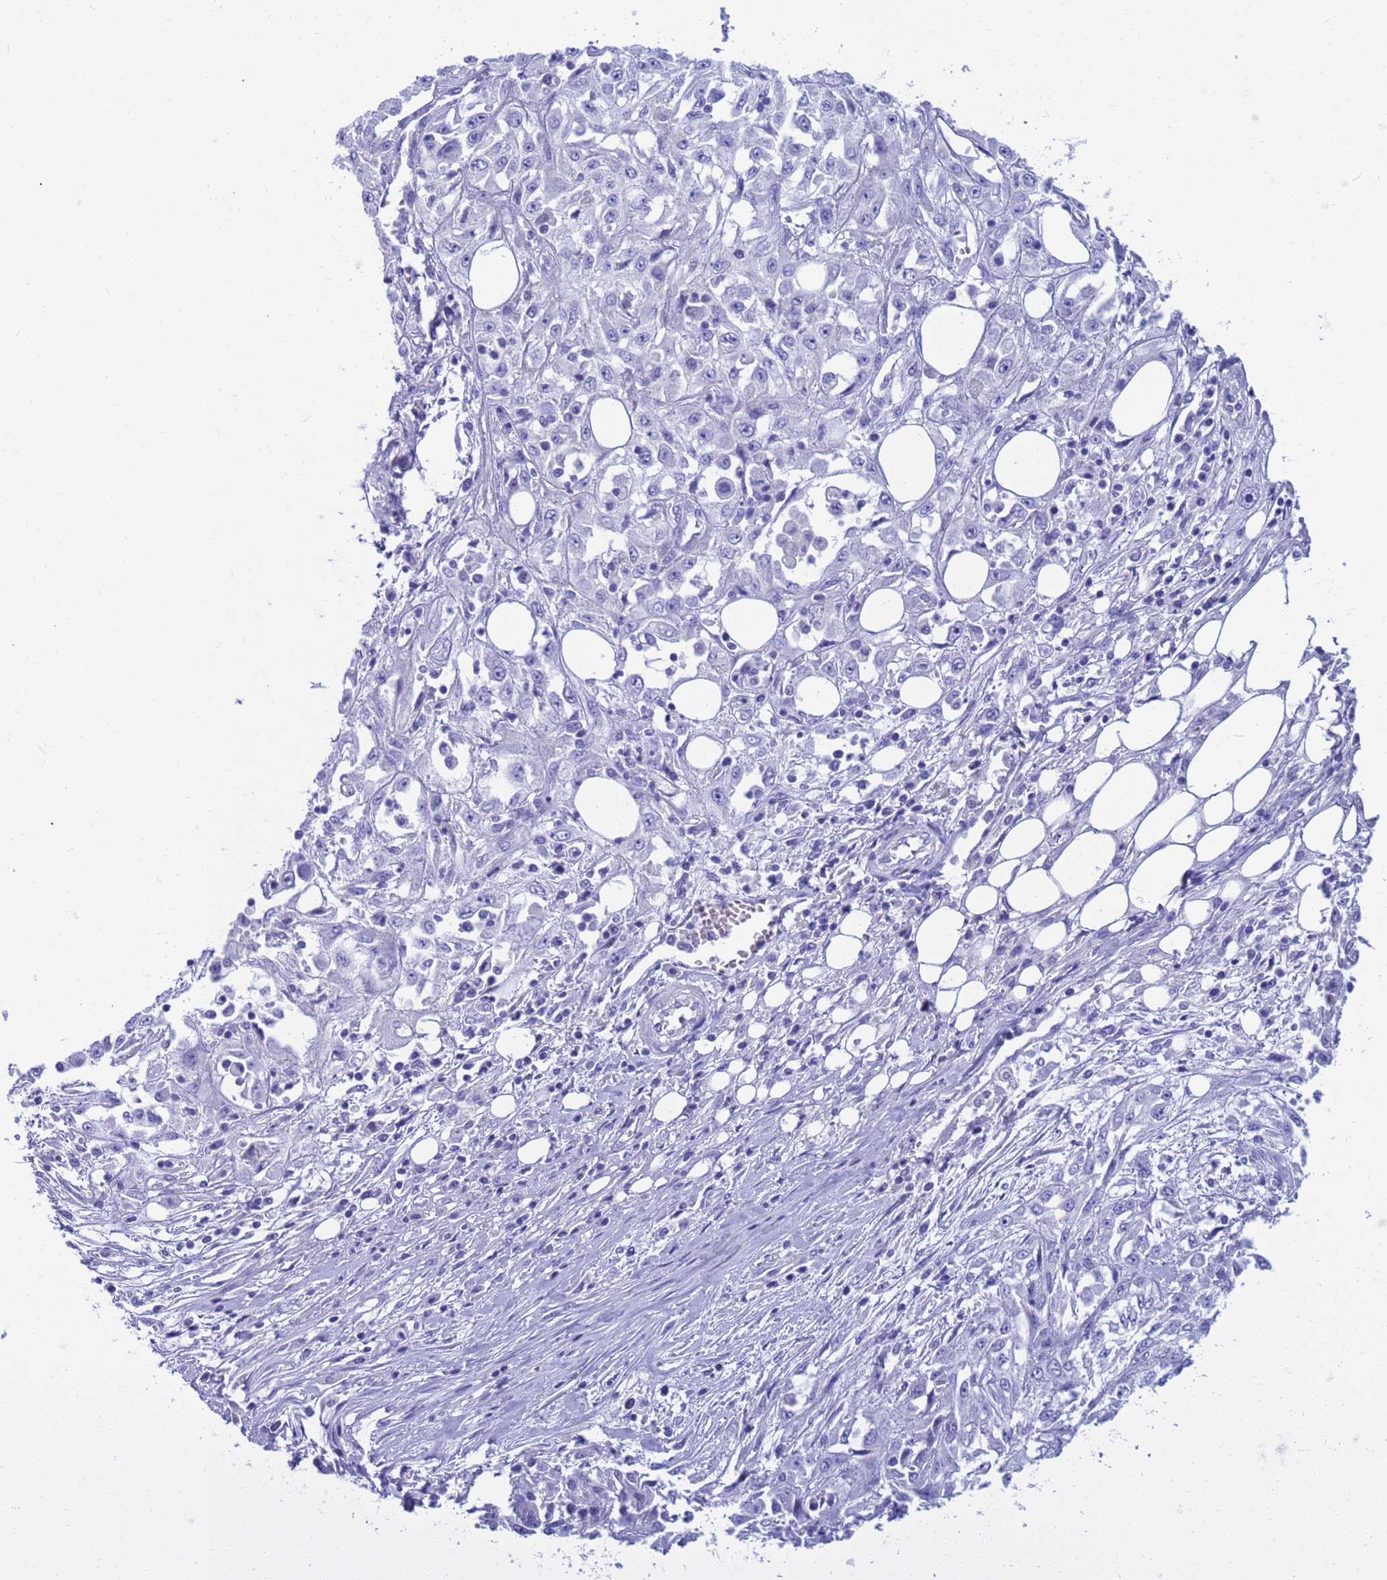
{"staining": {"intensity": "negative", "quantity": "none", "location": "none"}, "tissue": "skin cancer", "cell_type": "Tumor cells", "image_type": "cancer", "snomed": [{"axis": "morphology", "description": "Squamous cell carcinoma, NOS"}, {"axis": "morphology", "description": "Squamous cell carcinoma, metastatic, NOS"}, {"axis": "topography", "description": "Skin"}, {"axis": "topography", "description": "Lymph node"}], "caption": "Micrograph shows no significant protein expression in tumor cells of skin cancer.", "gene": "SYCN", "patient": {"sex": "male", "age": 75}}